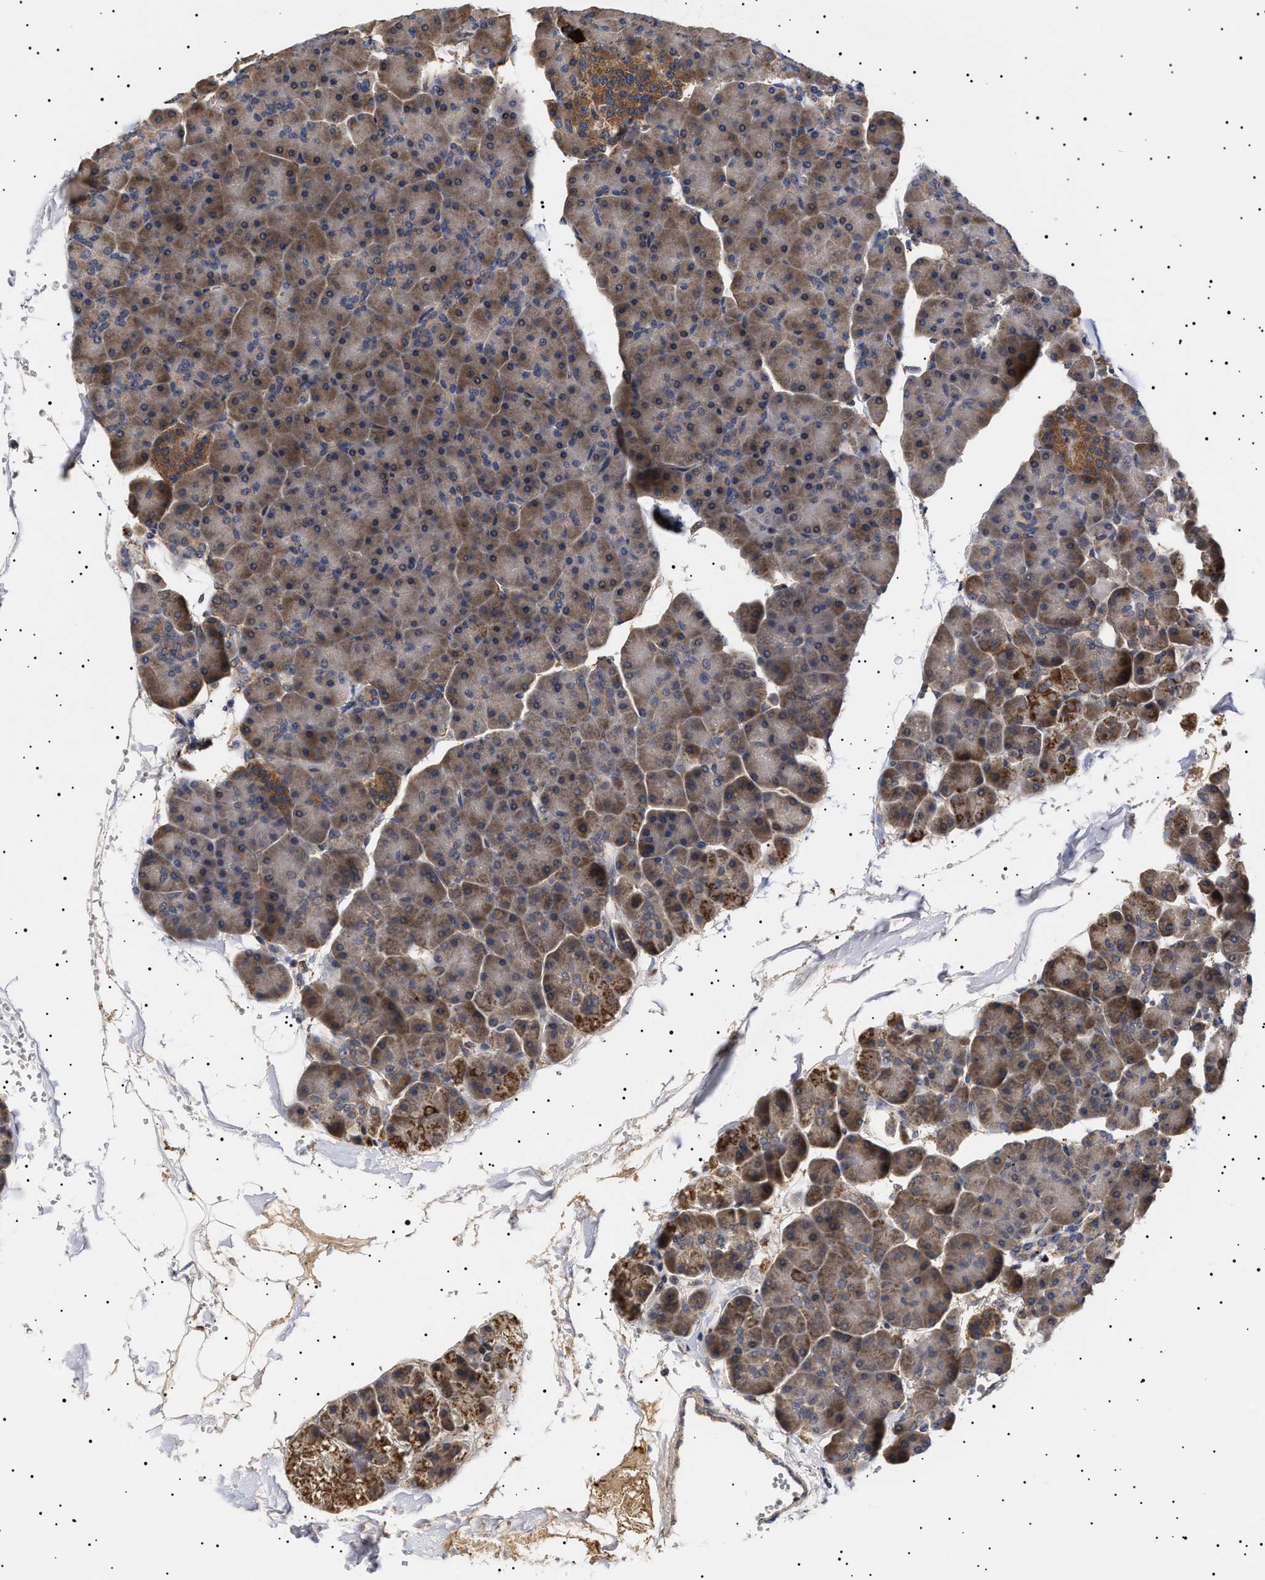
{"staining": {"intensity": "moderate", "quantity": ">75%", "location": "cytoplasmic/membranous,nuclear"}, "tissue": "pancreas", "cell_type": "Exocrine glandular cells", "image_type": "normal", "snomed": [{"axis": "morphology", "description": "Normal tissue, NOS"}, {"axis": "topography", "description": "Pancreas"}], "caption": "Immunohistochemical staining of normal pancreas reveals medium levels of moderate cytoplasmic/membranous,nuclear expression in about >75% of exocrine glandular cells. (IHC, brightfield microscopy, high magnification).", "gene": "KRBA1", "patient": {"sex": "male", "age": 35}}